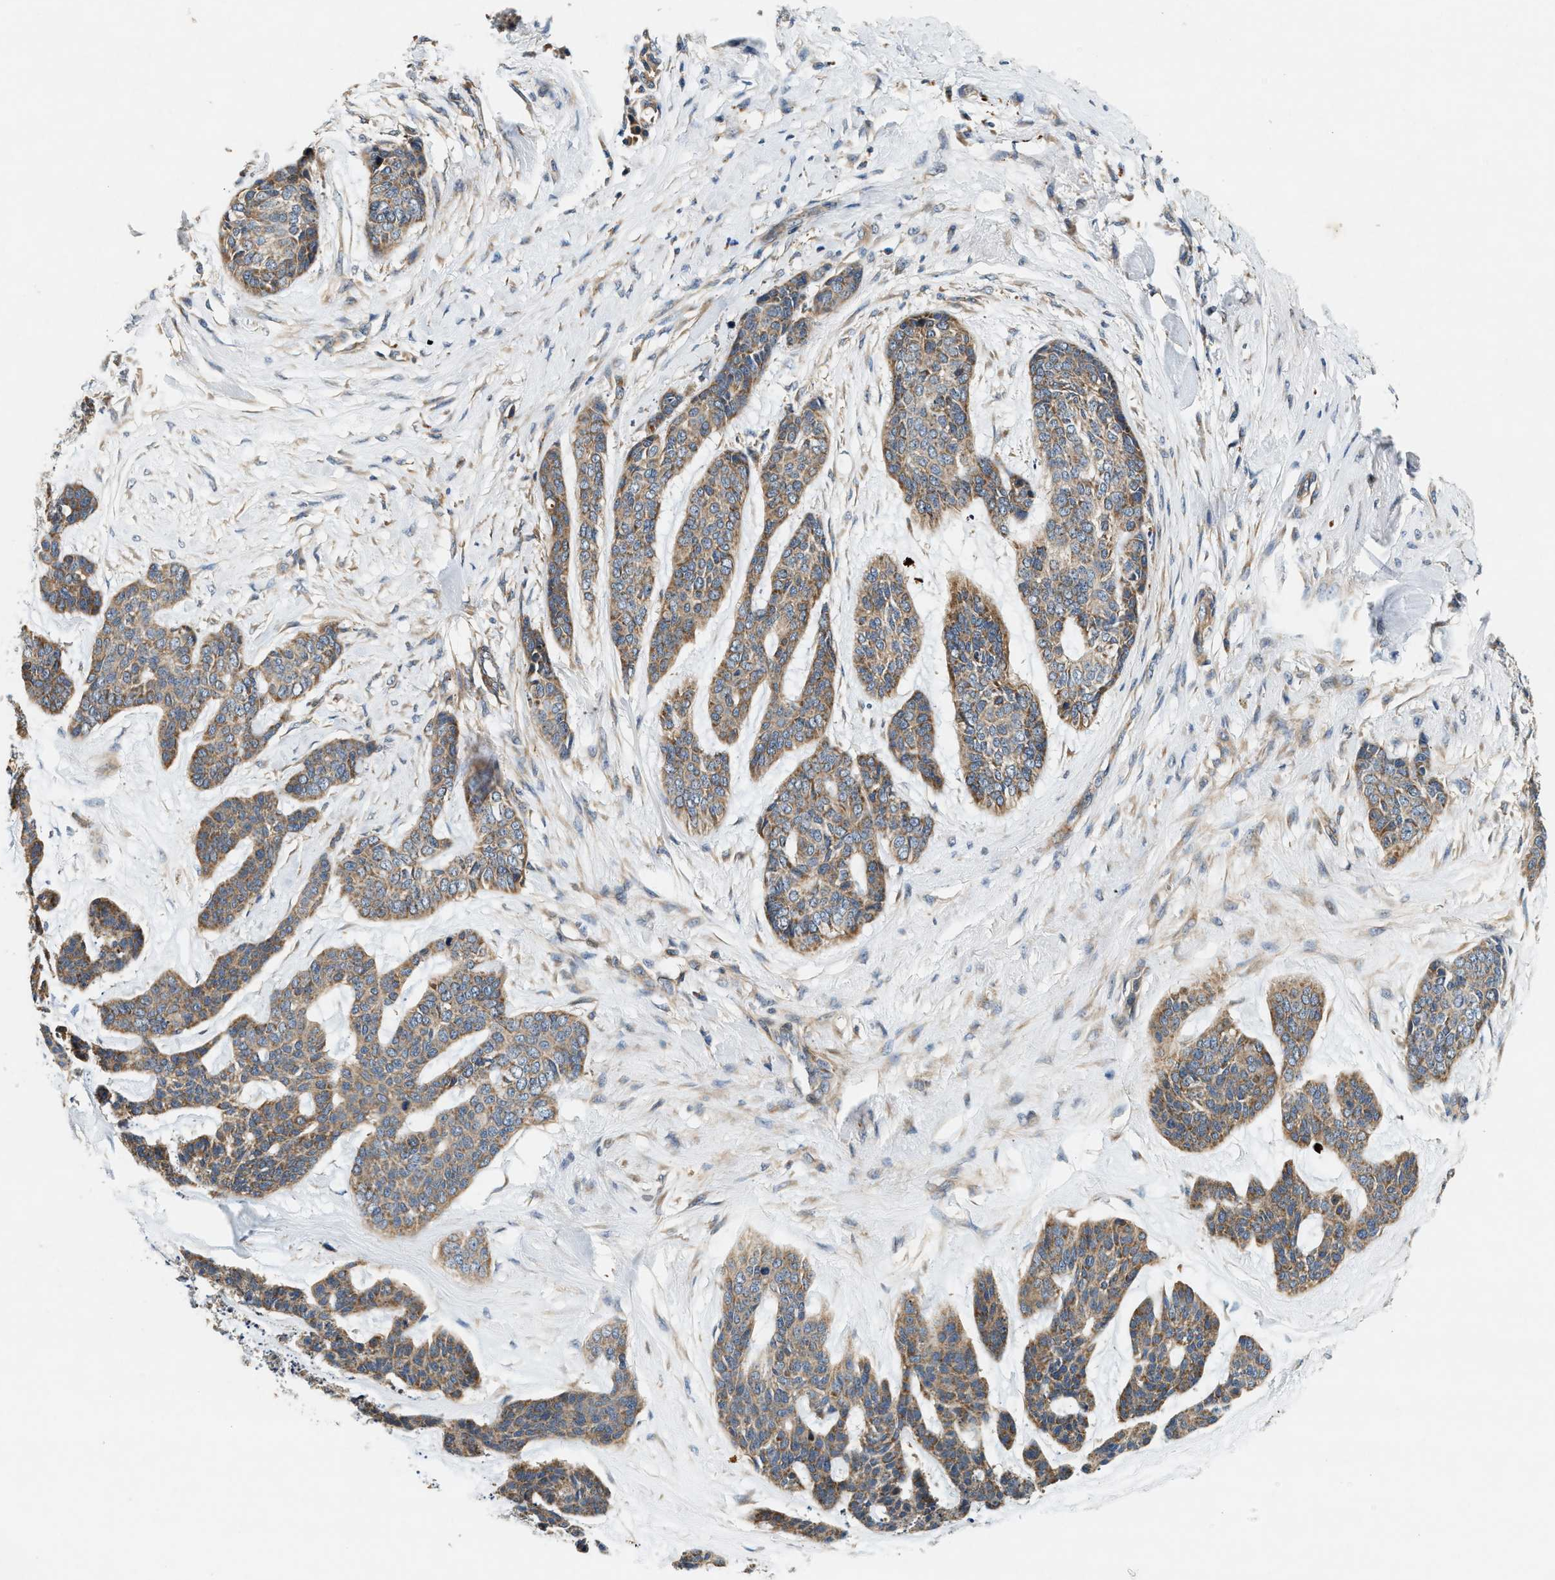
{"staining": {"intensity": "moderate", "quantity": ">75%", "location": "cytoplasmic/membranous"}, "tissue": "skin cancer", "cell_type": "Tumor cells", "image_type": "cancer", "snomed": [{"axis": "morphology", "description": "Basal cell carcinoma"}, {"axis": "topography", "description": "Skin"}], "caption": "Skin cancer tissue shows moderate cytoplasmic/membranous positivity in about >75% of tumor cells Nuclei are stained in blue.", "gene": "DUSP10", "patient": {"sex": "female", "age": 64}}